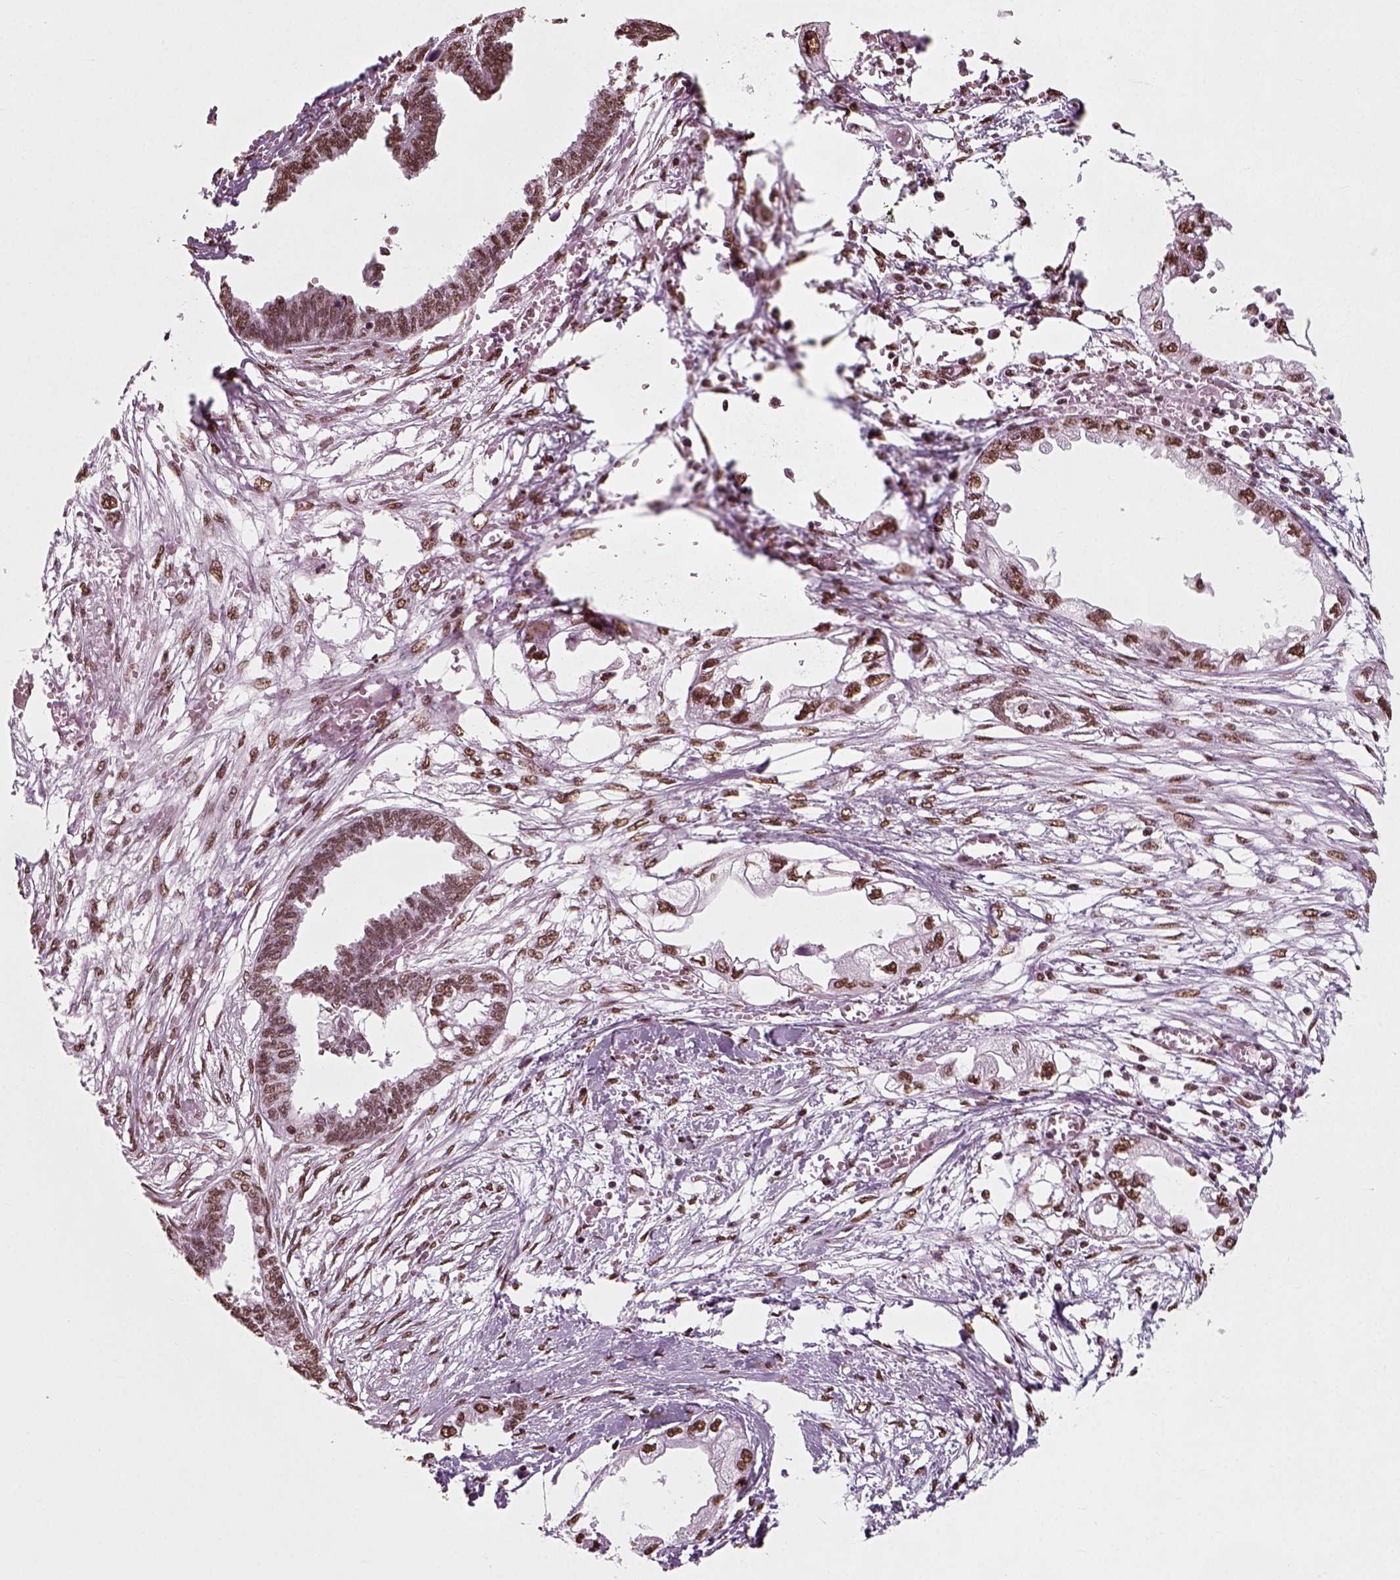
{"staining": {"intensity": "moderate", "quantity": ">75%", "location": "nuclear"}, "tissue": "endometrial cancer", "cell_type": "Tumor cells", "image_type": "cancer", "snomed": [{"axis": "morphology", "description": "Adenocarcinoma, NOS"}, {"axis": "morphology", "description": "Adenocarcinoma, metastatic, NOS"}, {"axis": "topography", "description": "Adipose tissue"}, {"axis": "topography", "description": "Endometrium"}], "caption": "Protein analysis of endometrial cancer tissue shows moderate nuclear staining in approximately >75% of tumor cells.", "gene": "POLR1H", "patient": {"sex": "female", "age": 67}}